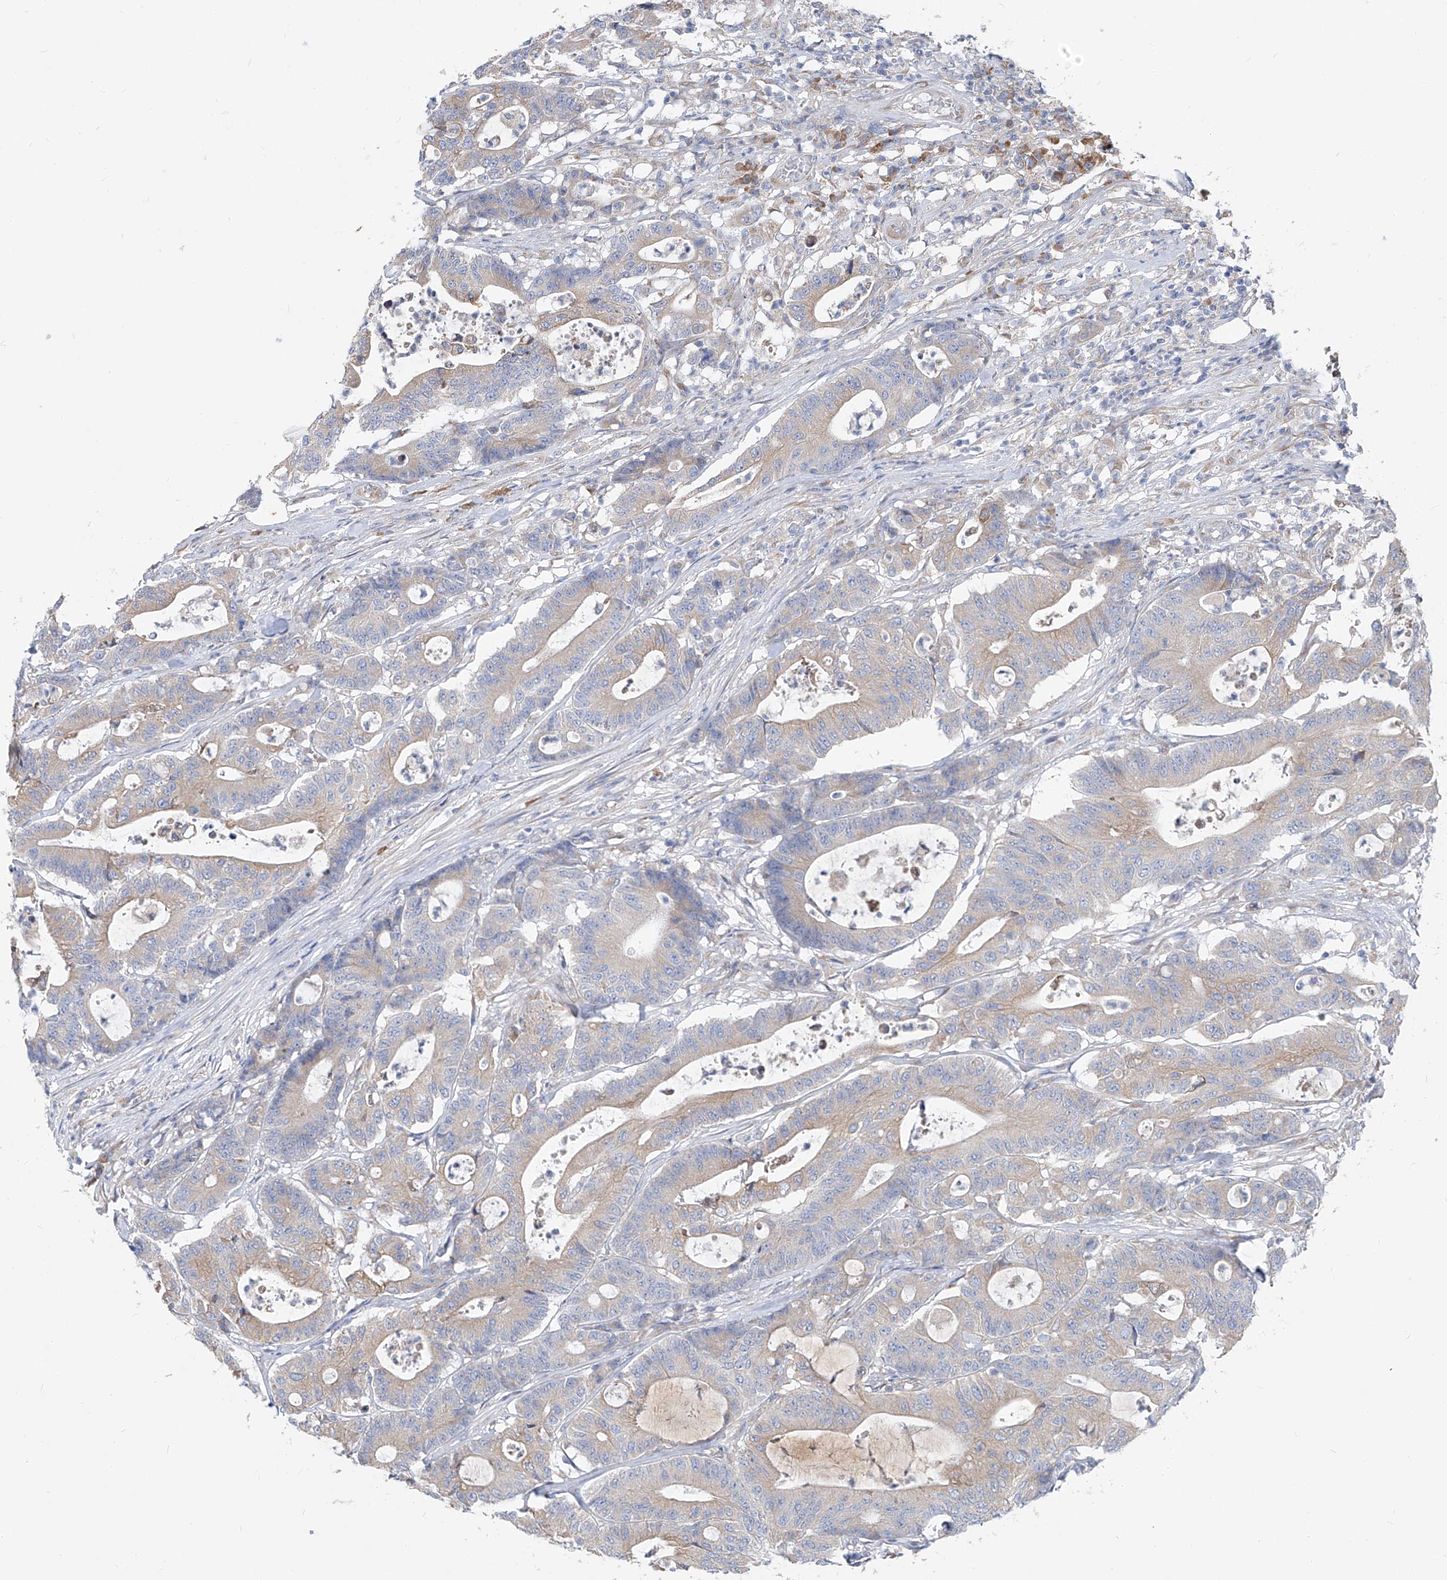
{"staining": {"intensity": "weak", "quantity": "<25%", "location": "cytoplasmic/membranous"}, "tissue": "colorectal cancer", "cell_type": "Tumor cells", "image_type": "cancer", "snomed": [{"axis": "morphology", "description": "Adenocarcinoma, NOS"}, {"axis": "topography", "description": "Colon"}], "caption": "A high-resolution histopathology image shows IHC staining of colorectal adenocarcinoma, which reveals no significant positivity in tumor cells.", "gene": "UFL1", "patient": {"sex": "female", "age": 84}}